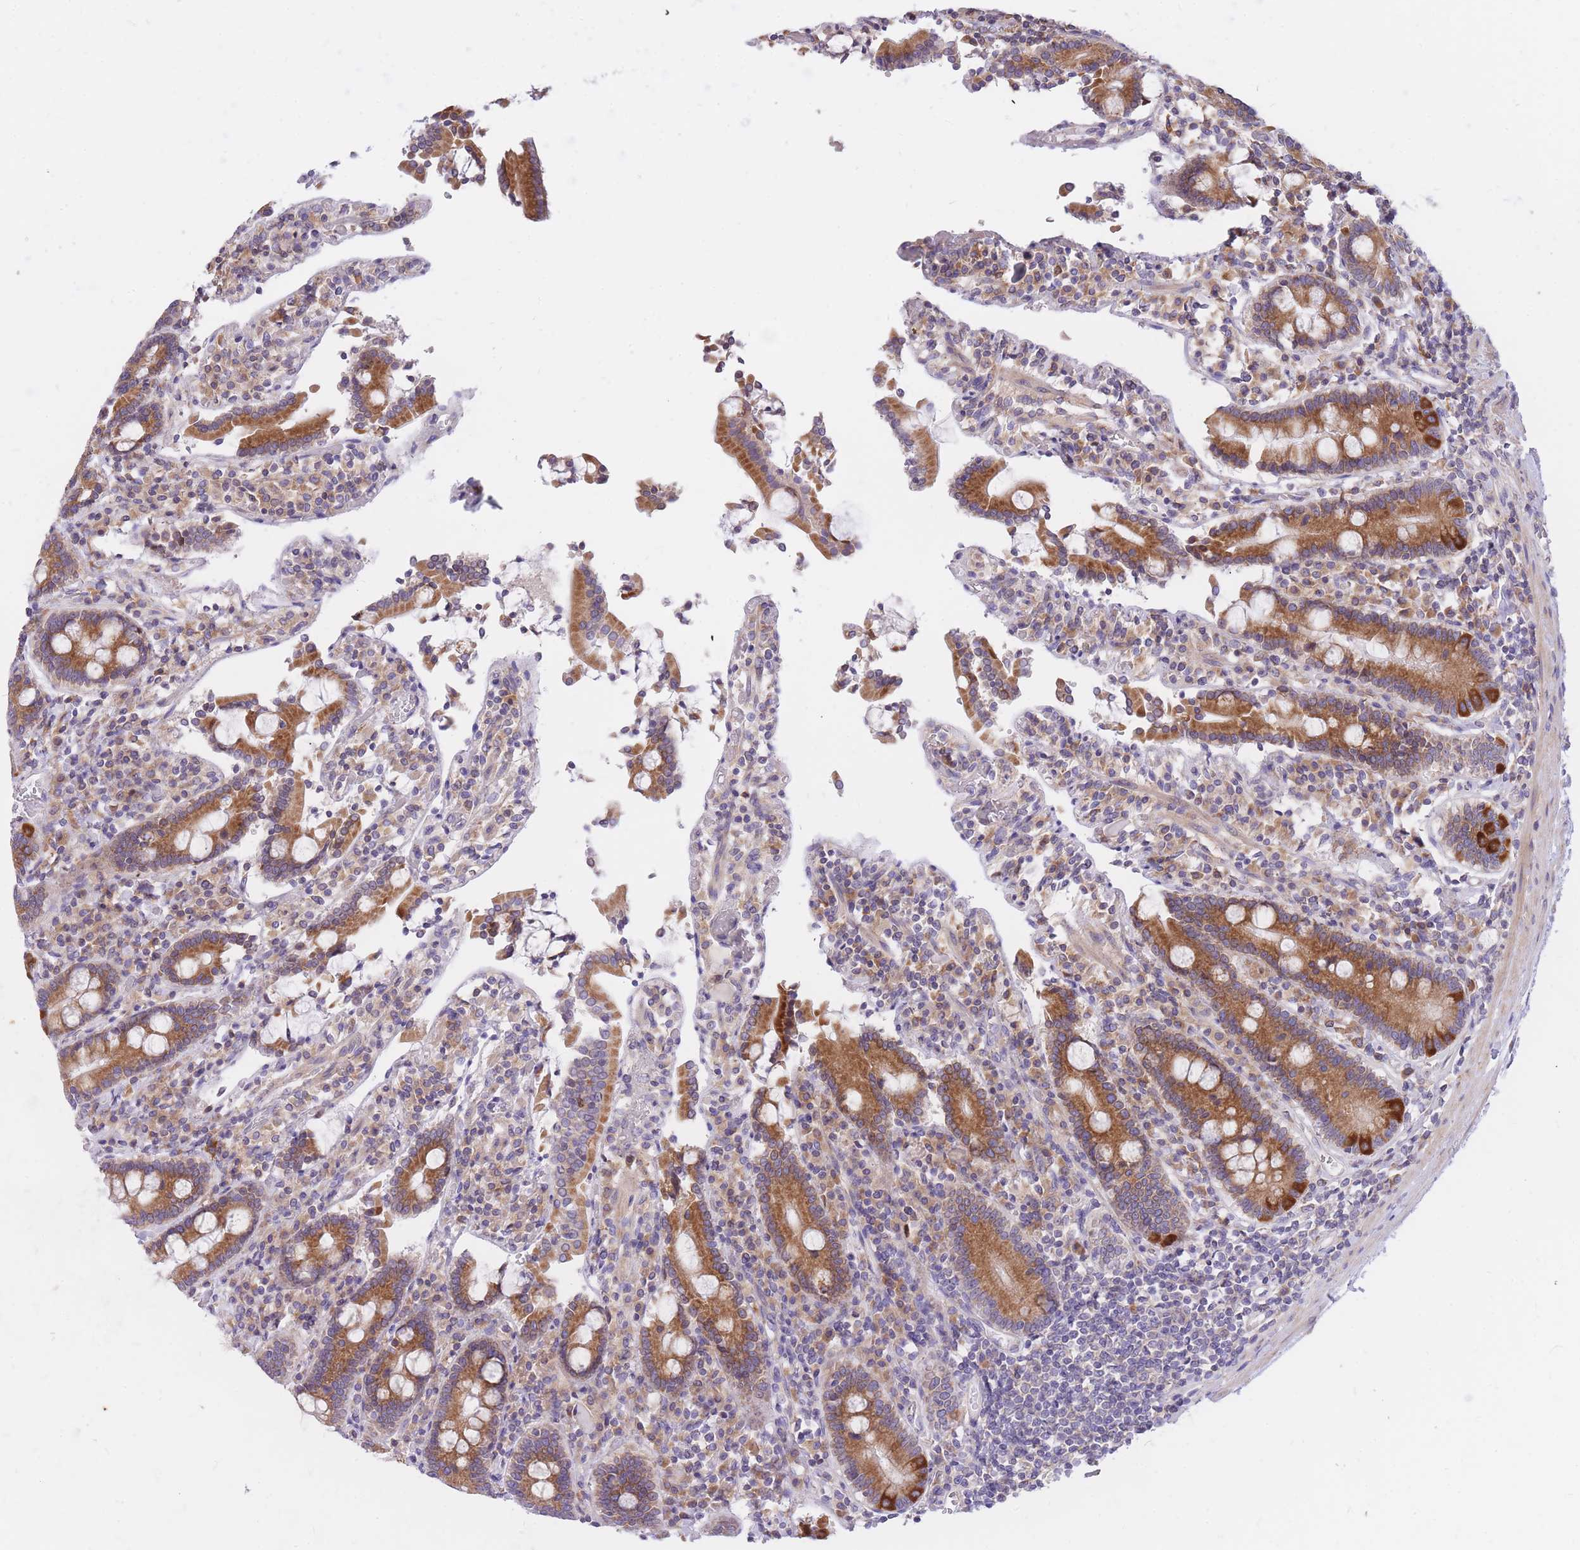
{"staining": {"intensity": "strong", "quantity": ">75%", "location": "cytoplasmic/membranous"}, "tissue": "duodenum", "cell_type": "Glandular cells", "image_type": "normal", "snomed": [{"axis": "morphology", "description": "Normal tissue, NOS"}, {"axis": "topography", "description": "Duodenum"}], "caption": "This micrograph demonstrates immunohistochemistry (IHC) staining of unremarkable duodenum, with high strong cytoplasmic/membranous staining in approximately >75% of glandular cells.", "gene": "GBP7", "patient": {"sex": "male", "age": 55}}